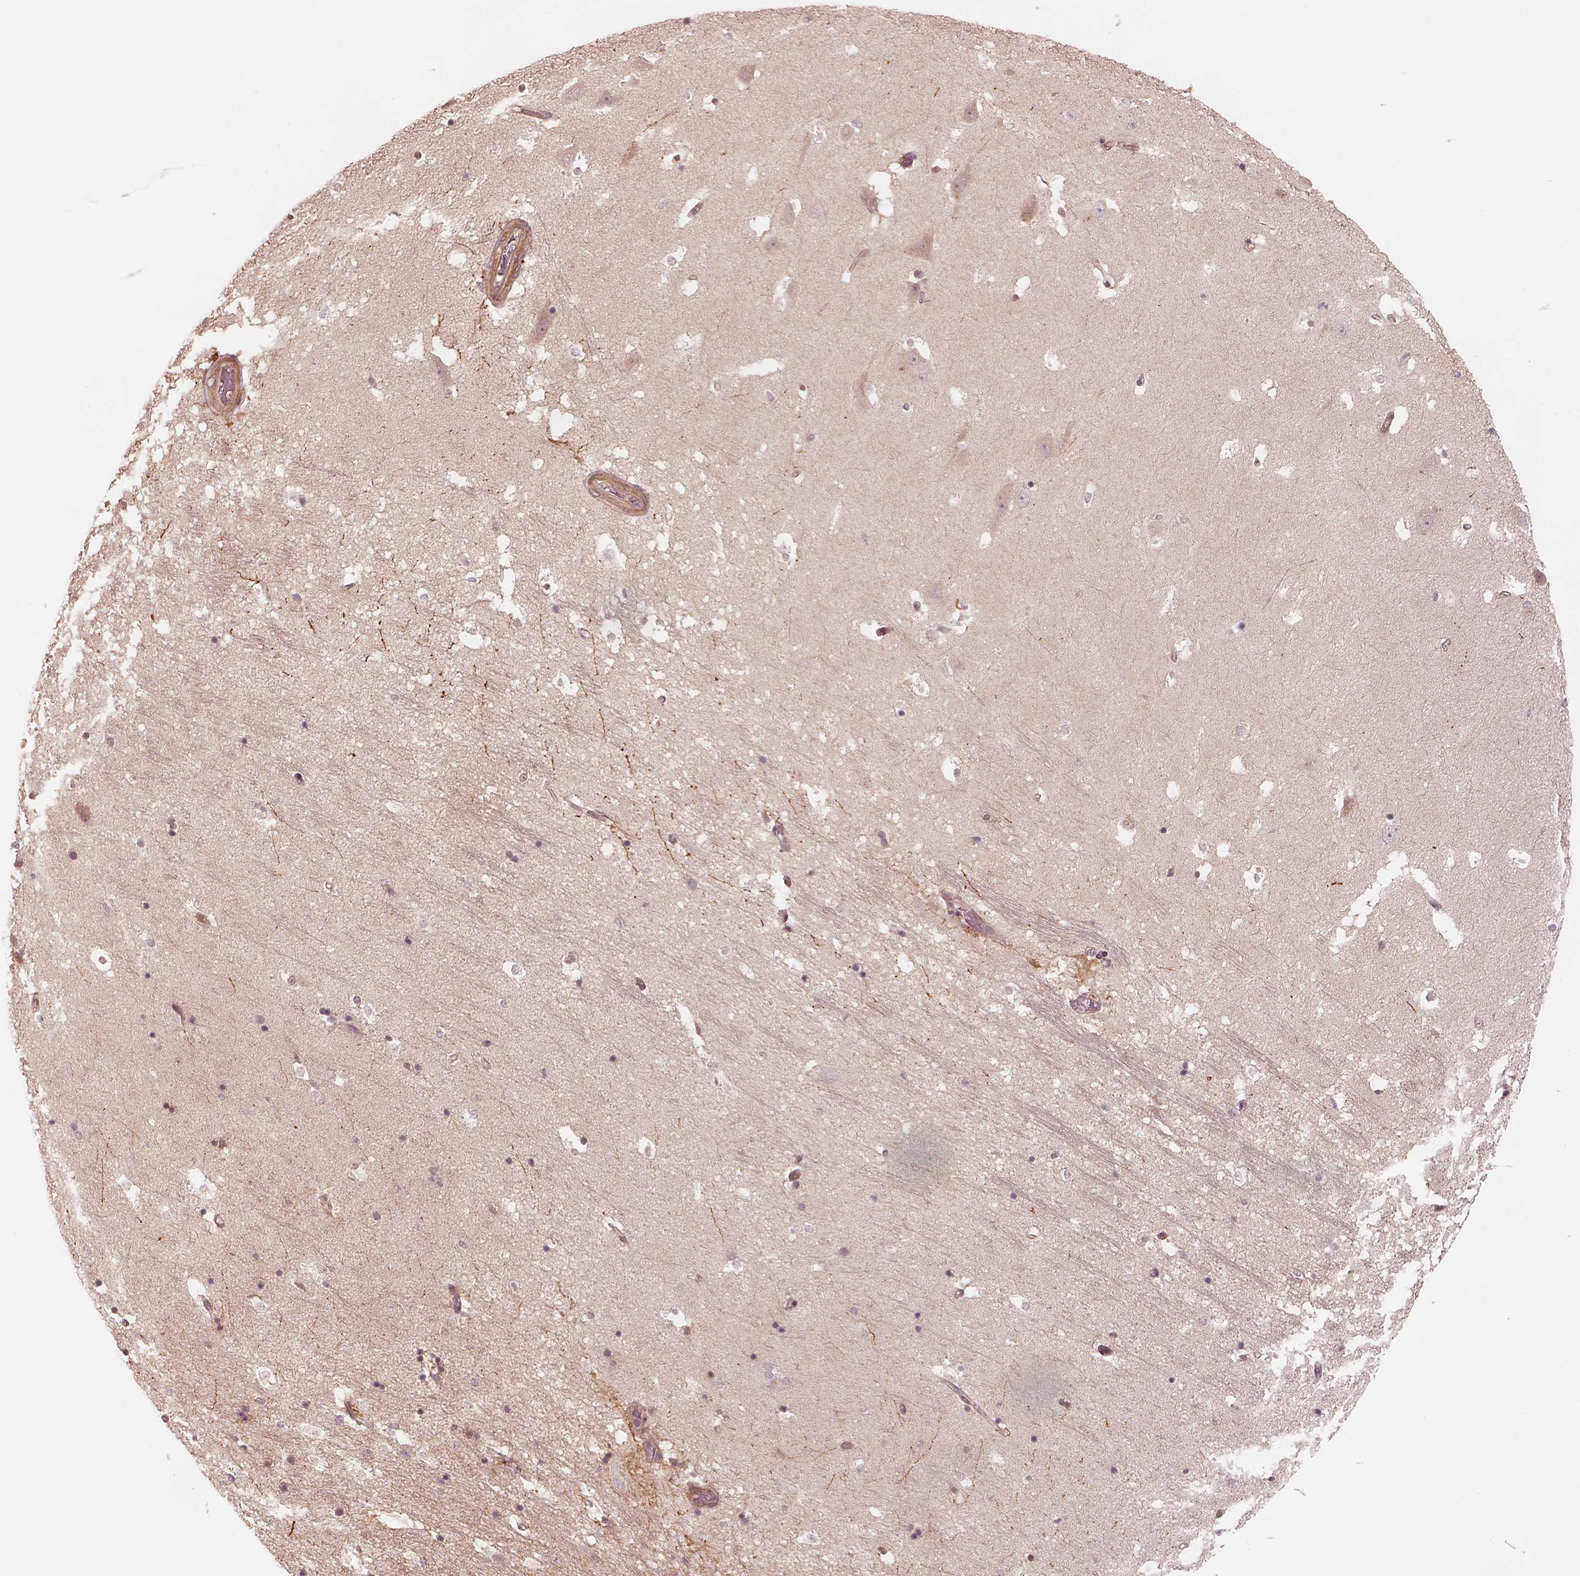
{"staining": {"intensity": "negative", "quantity": "none", "location": "none"}, "tissue": "hippocampus", "cell_type": "Glial cells", "image_type": "normal", "snomed": [{"axis": "morphology", "description": "Normal tissue, NOS"}, {"axis": "topography", "description": "Hippocampus"}], "caption": "The micrograph reveals no staining of glial cells in normal hippocampus. The staining was performed using DAB (3,3'-diaminobenzidine) to visualize the protein expression in brown, while the nuclei were stained in blue with hematoxylin (Magnification: 20x).", "gene": "FAM107B", "patient": {"sex": "male", "age": 44}}